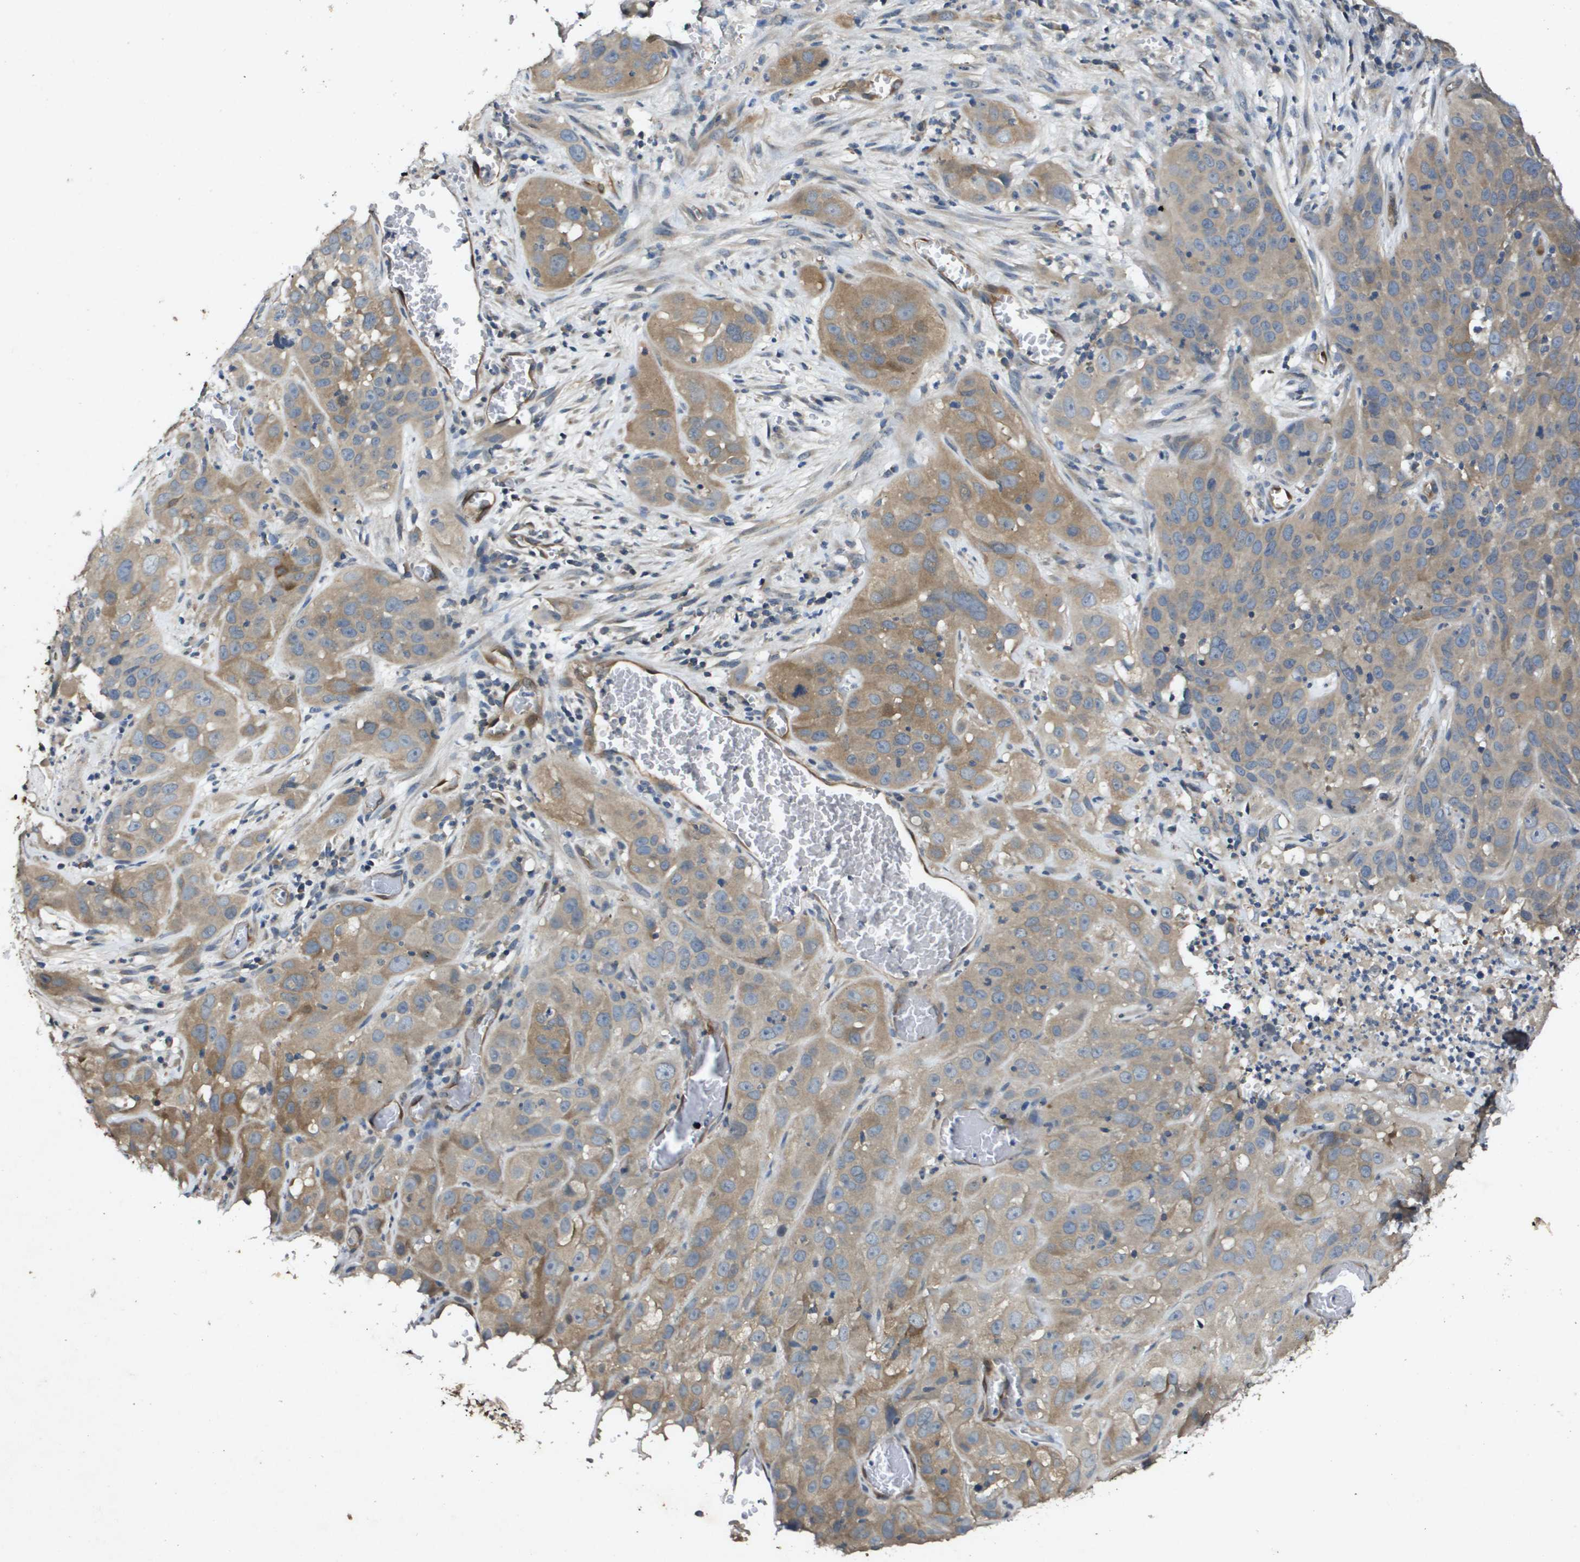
{"staining": {"intensity": "moderate", "quantity": ">75%", "location": "cytoplasmic/membranous"}, "tissue": "cervical cancer", "cell_type": "Tumor cells", "image_type": "cancer", "snomed": [{"axis": "morphology", "description": "Squamous cell carcinoma, NOS"}, {"axis": "topography", "description": "Cervix"}], "caption": "Immunohistochemistry image of squamous cell carcinoma (cervical) stained for a protein (brown), which shows medium levels of moderate cytoplasmic/membranous staining in about >75% of tumor cells.", "gene": "PGAP3", "patient": {"sex": "female", "age": 32}}